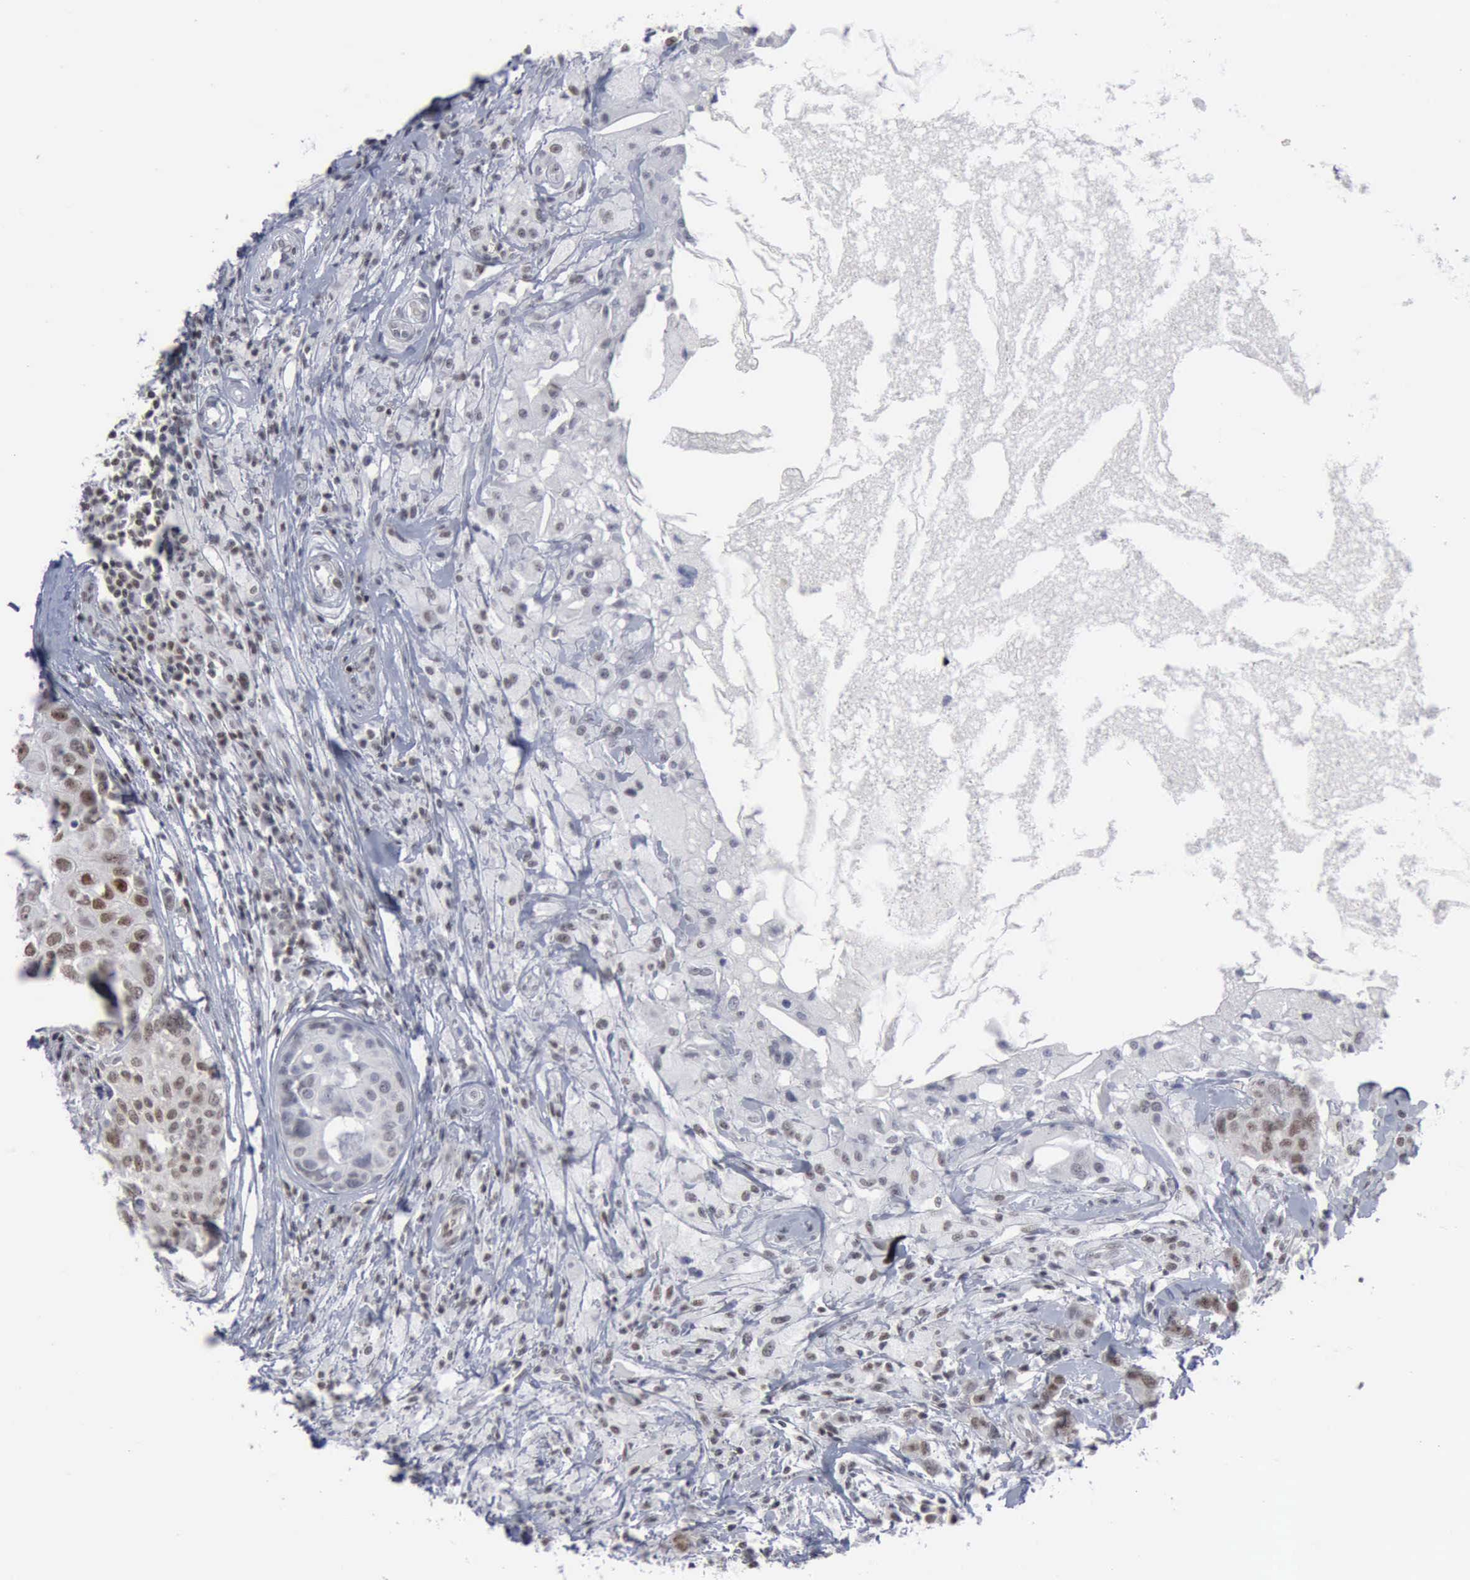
{"staining": {"intensity": "moderate", "quantity": ">75%", "location": "nuclear"}, "tissue": "breast cancer", "cell_type": "Tumor cells", "image_type": "cancer", "snomed": [{"axis": "morphology", "description": "Duct carcinoma"}, {"axis": "topography", "description": "Breast"}], "caption": "Moderate nuclear staining is present in about >75% of tumor cells in infiltrating ductal carcinoma (breast). The protein of interest is shown in brown color, while the nuclei are stained blue.", "gene": "XPA", "patient": {"sex": "female", "age": 27}}